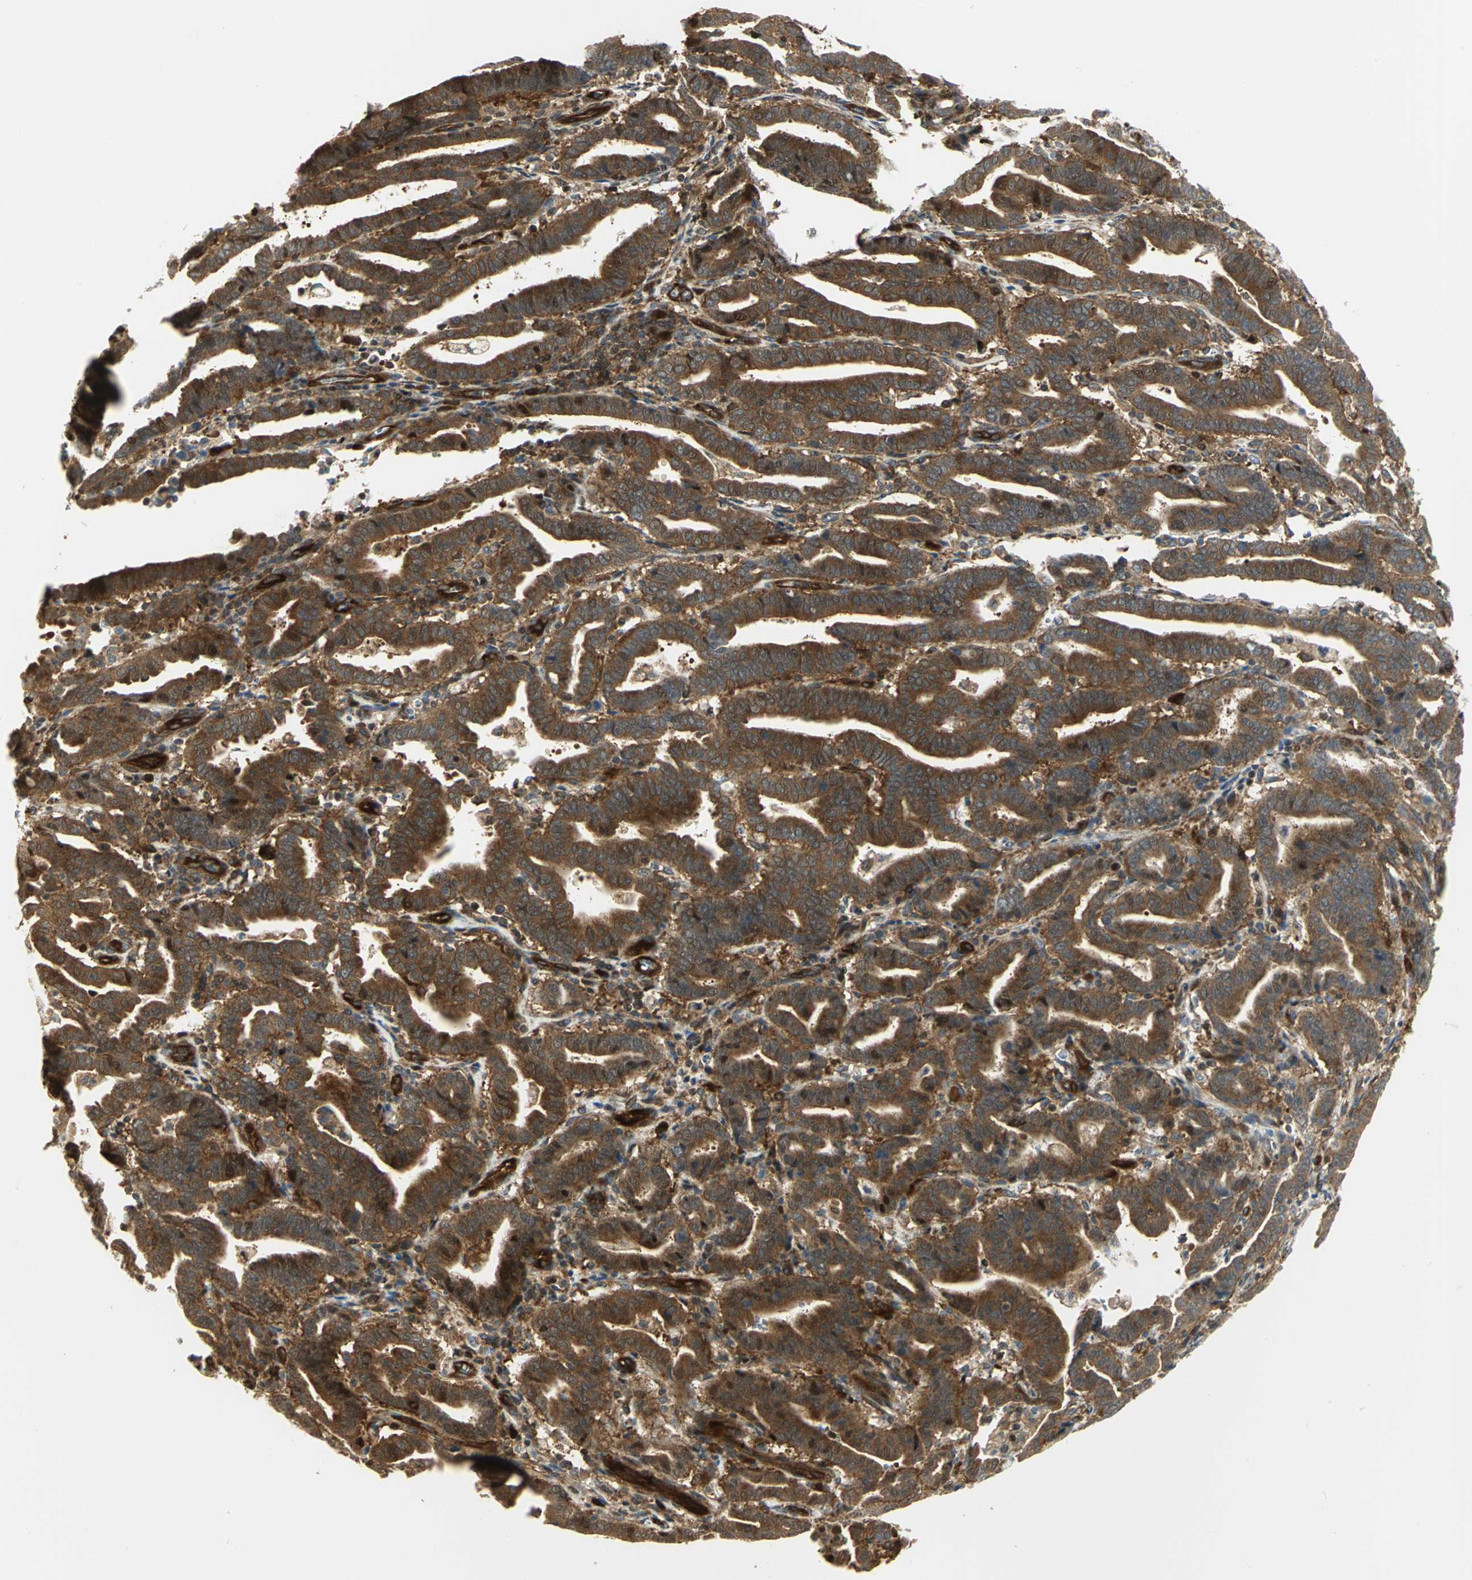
{"staining": {"intensity": "moderate", "quantity": ">75%", "location": "cytoplasmic/membranous"}, "tissue": "endometrial cancer", "cell_type": "Tumor cells", "image_type": "cancer", "snomed": [{"axis": "morphology", "description": "Adenocarcinoma, NOS"}, {"axis": "topography", "description": "Uterus"}], "caption": "Immunohistochemical staining of human endometrial adenocarcinoma demonstrates medium levels of moderate cytoplasmic/membranous positivity in about >75% of tumor cells.", "gene": "EEA1", "patient": {"sex": "female", "age": 83}}